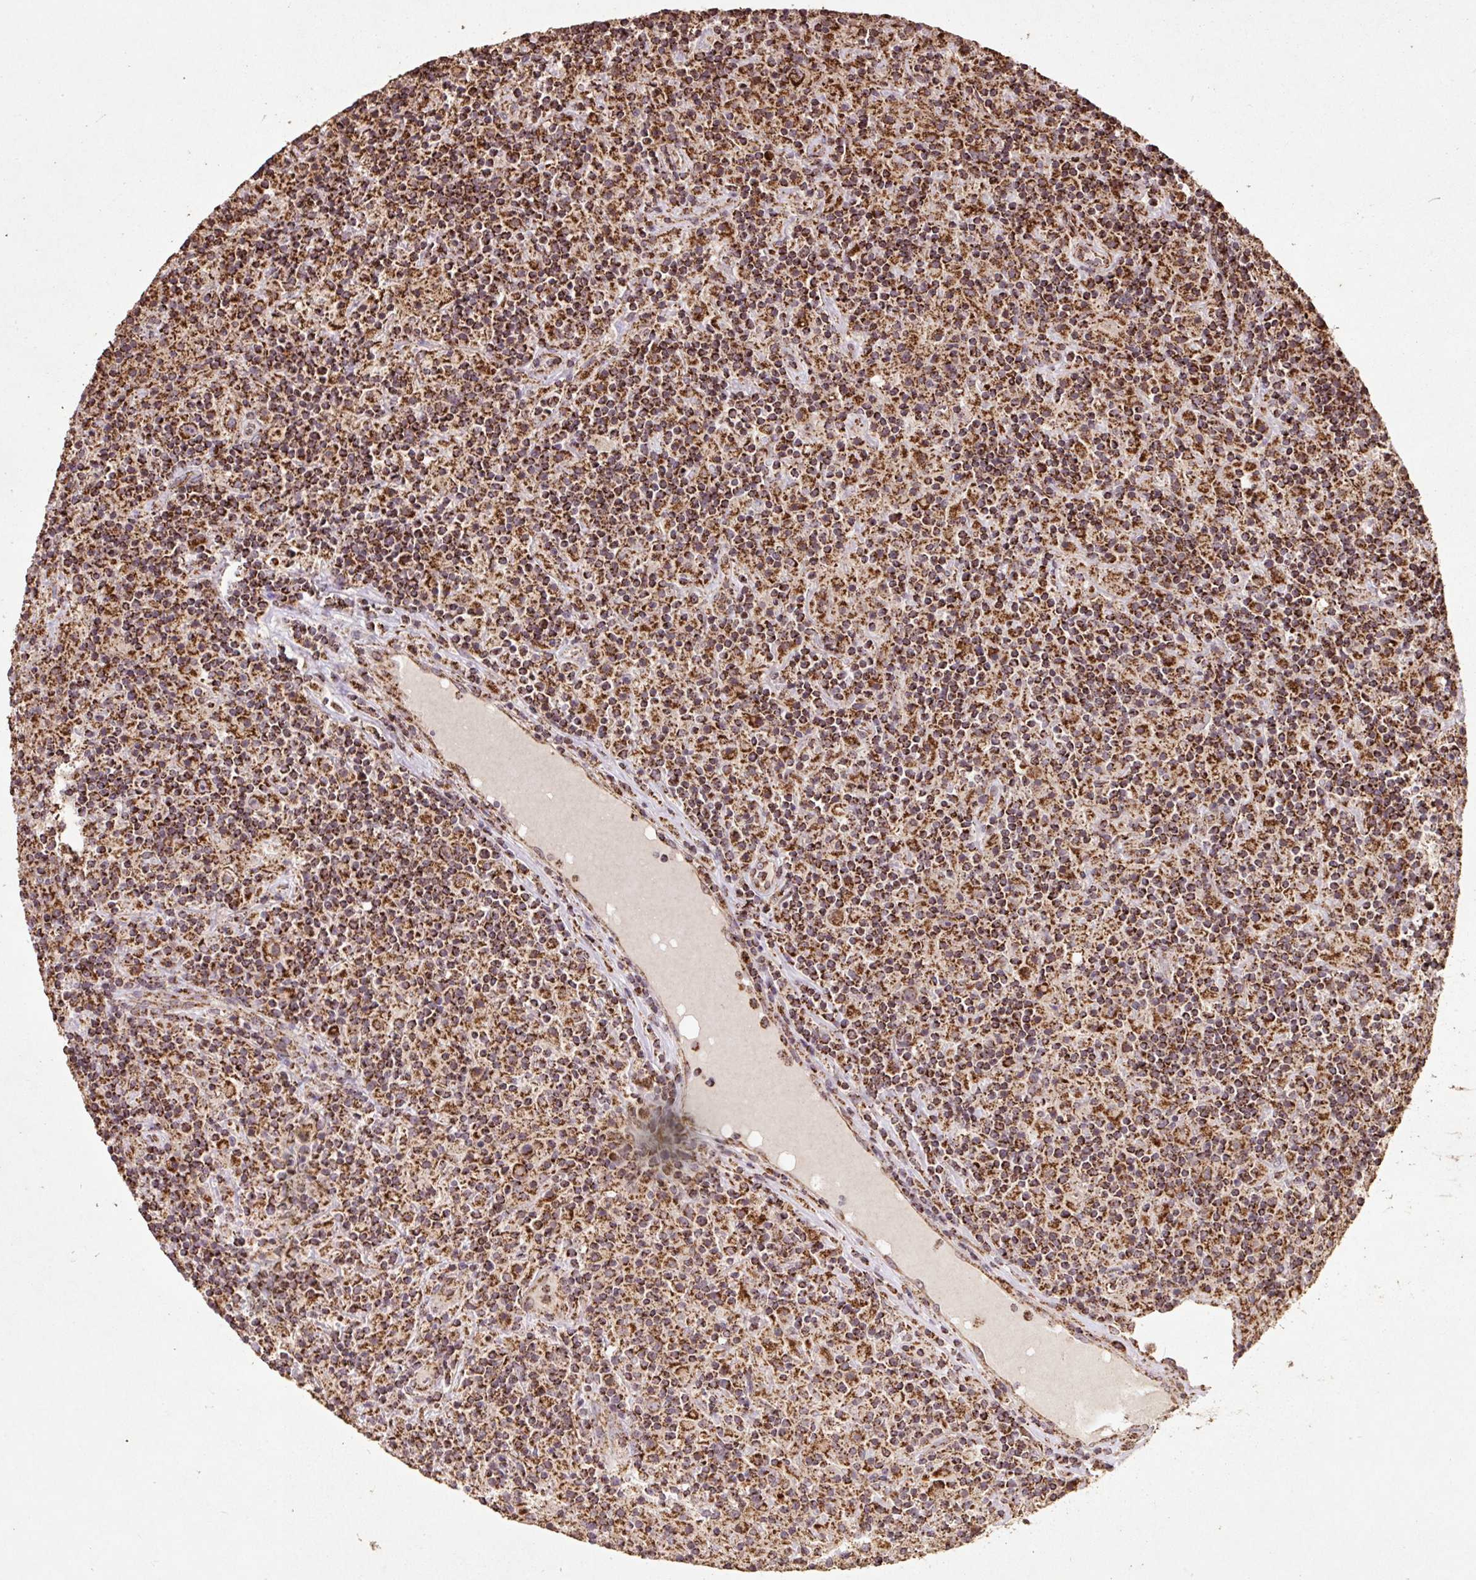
{"staining": {"intensity": "moderate", "quantity": ">75%", "location": "cytoplasmic/membranous"}, "tissue": "lymphoma", "cell_type": "Tumor cells", "image_type": "cancer", "snomed": [{"axis": "morphology", "description": "Hodgkin's disease, NOS"}, {"axis": "topography", "description": "Lymph node"}], "caption": "Tumor cells demonstrate moderate cytoplasmic/membranous positivity in approximately >75% of cells in lymphoma. The staining is performed using DAB (3,3'-diaminobenzidine) brown chromogen to label protein expression. The nuclei are counter-stained blue using hematoxylin.", "gene": "ATP5F1A", "patient": {"sex": "male", "age": 70}}